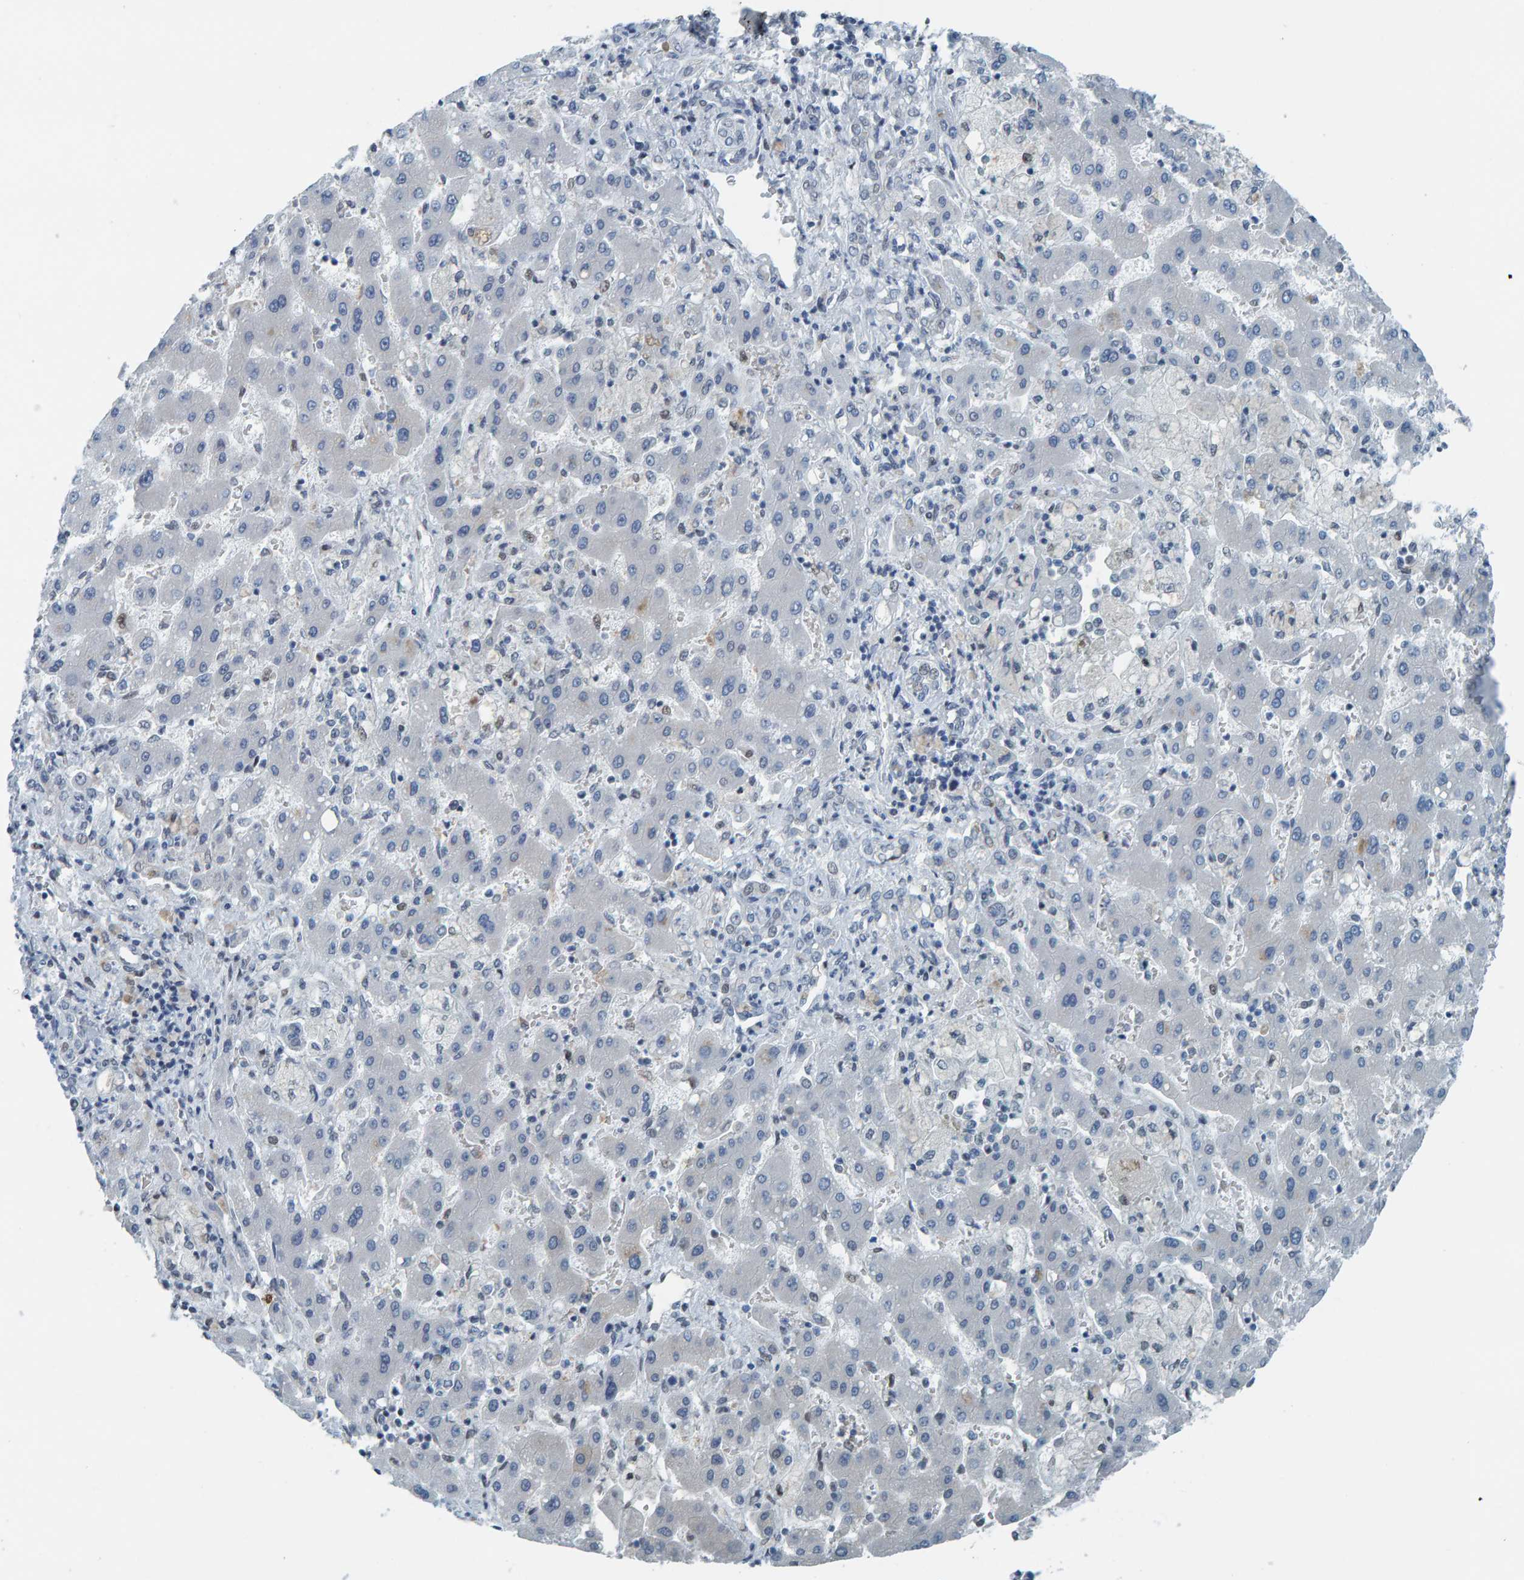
{"staining": {"intensity": "negative", "quantity": "none", "location": "none"}, "tissue": "liver cancer", "cell_type": "Tumor cells", "image_type": "cancer", "snomed": [{"axis": "morphology", "description": "Cholangiocarcinoma"}, {"axis": "topography", "description": "Liver"}], "caption": "Liver cancer was stained to show a protein in brown. There is no significant positivity in tumor cells.", "gene": "CNP", "patient": {"sex": "male", "age": 50}}